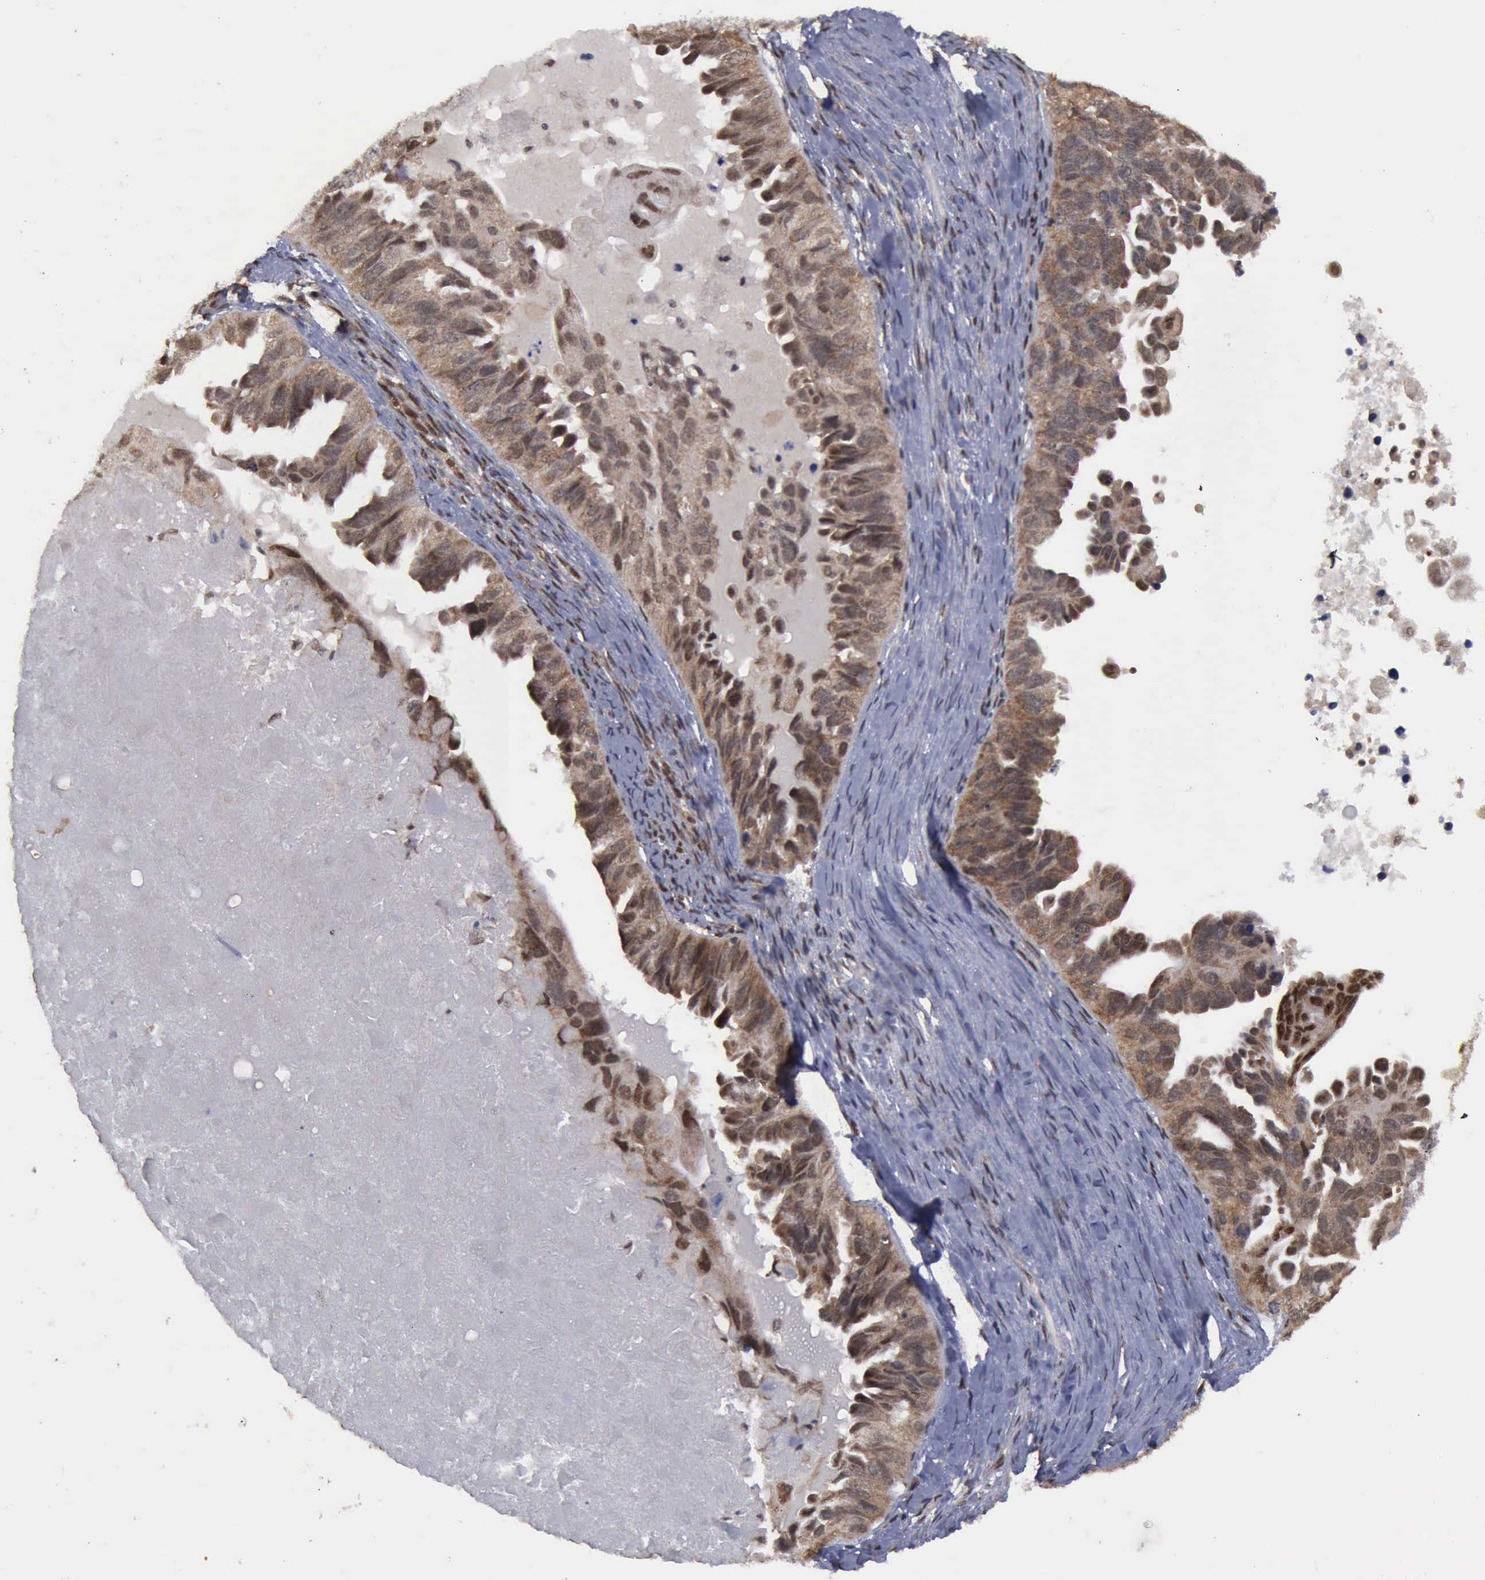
{"staining": {"intensity": "moderate", "quantity": ">75%", "location": "cytoplasmic/membranous,nuclear"}, "tissue": "ovarian cancer", "cell_type": "Tumor cells", "image_type": "cancer", "snomed": [{"axis": "morphology", "description": "Cystadenocarcinoma, serous, NOS"}, {"axis": "topography", "description": "Ovary"}], "caption": "This micrograph reveals serous cystadenocarcinoma (ovarian) stained with immunohistochemistry to label a protein in brown. The cytoplasmic/membranous and nuclear of tumor cells show moderate positivity for the protein. Nuclei are counter-stained blue.", "gene": "RTCB", "patient": {"sex": "female", "age": 82}}